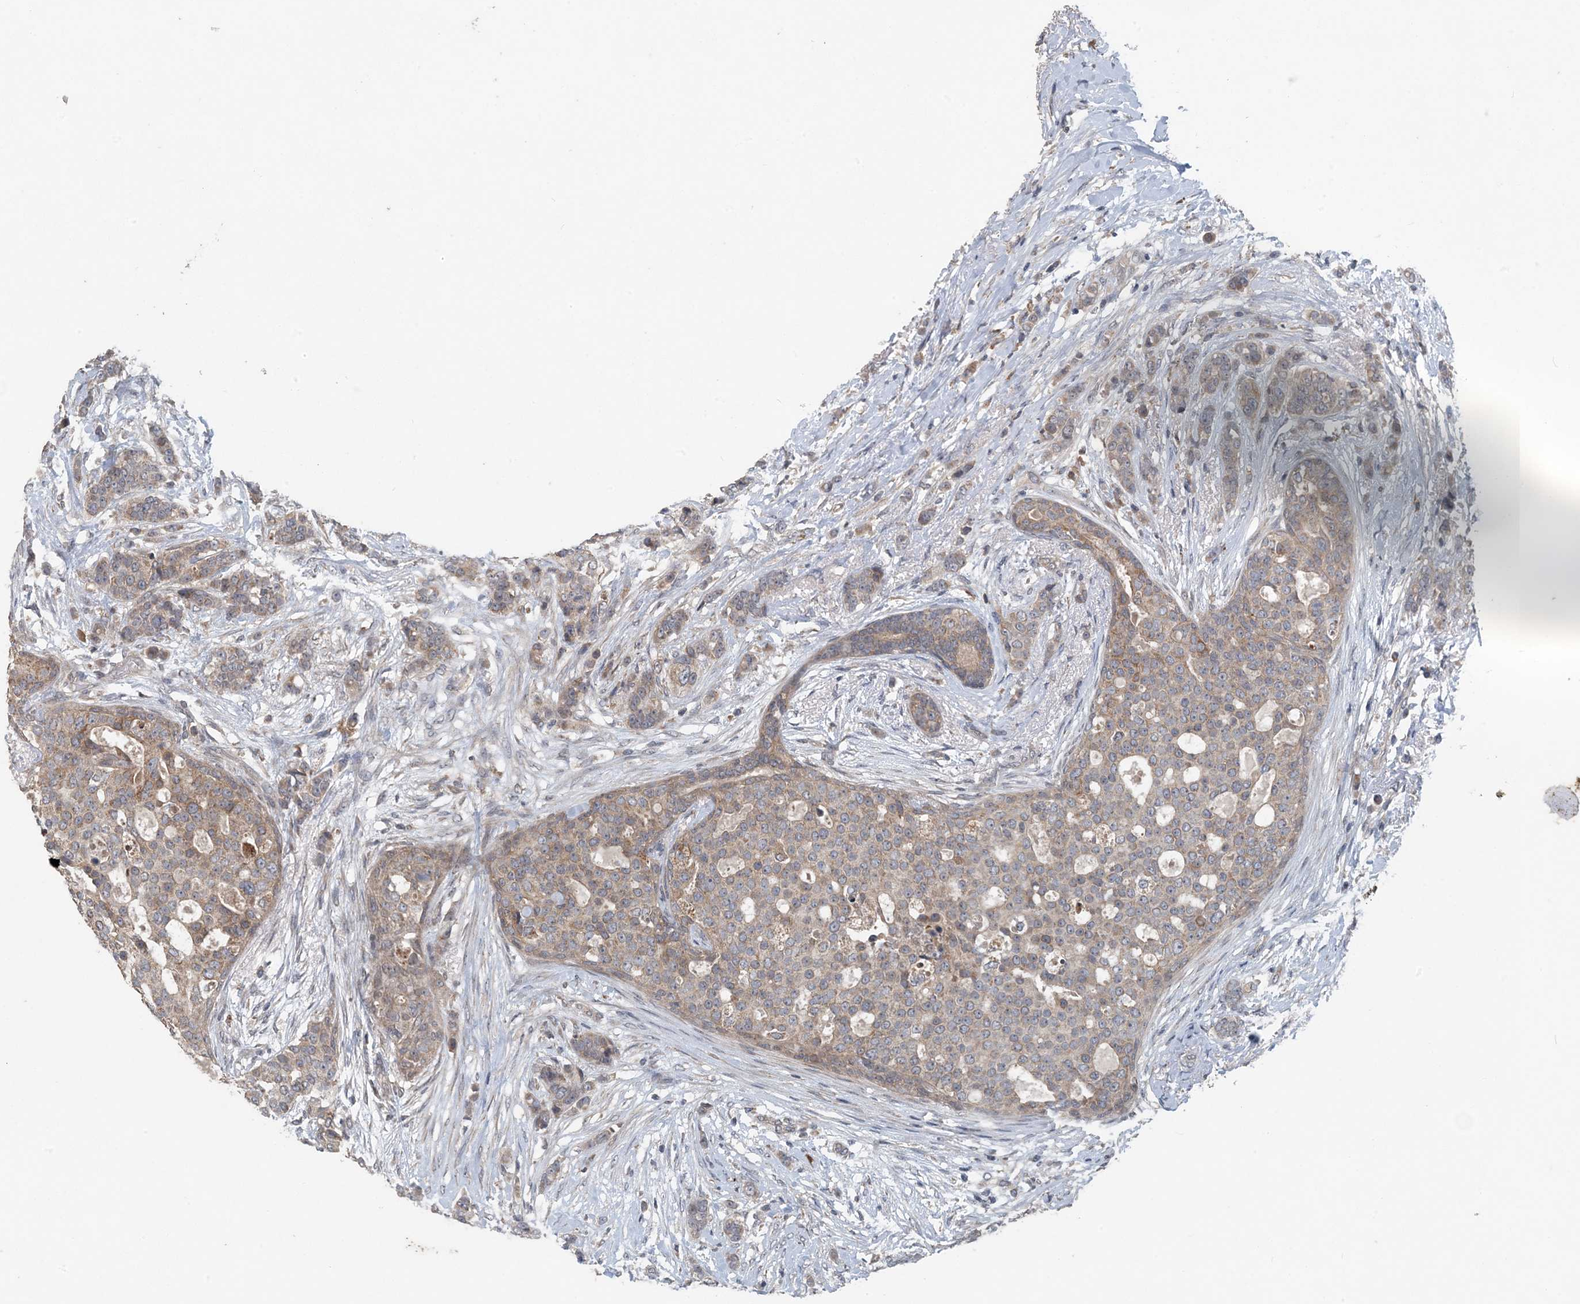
{"staining": {"intensity": "weak", "quantity": "25%-75%", "location": "cytoplasmic/membranous"}, "tissue": "breast cancer", "cell_type": "Tumor cells", "image_type": "cancer", "snomed": [{"axis": "morphology", "description": "Lobular carcinoma"}, {"axis": "topography", "description": "Breast"}], "caption": "Weak cytoplasmic/membranous expression is appreciated in approximately 25%-75% of tumor cells in breast lobular carcinoma.", "gene": "MYO9B", "patient": {"sex": "female", "age": 51}}